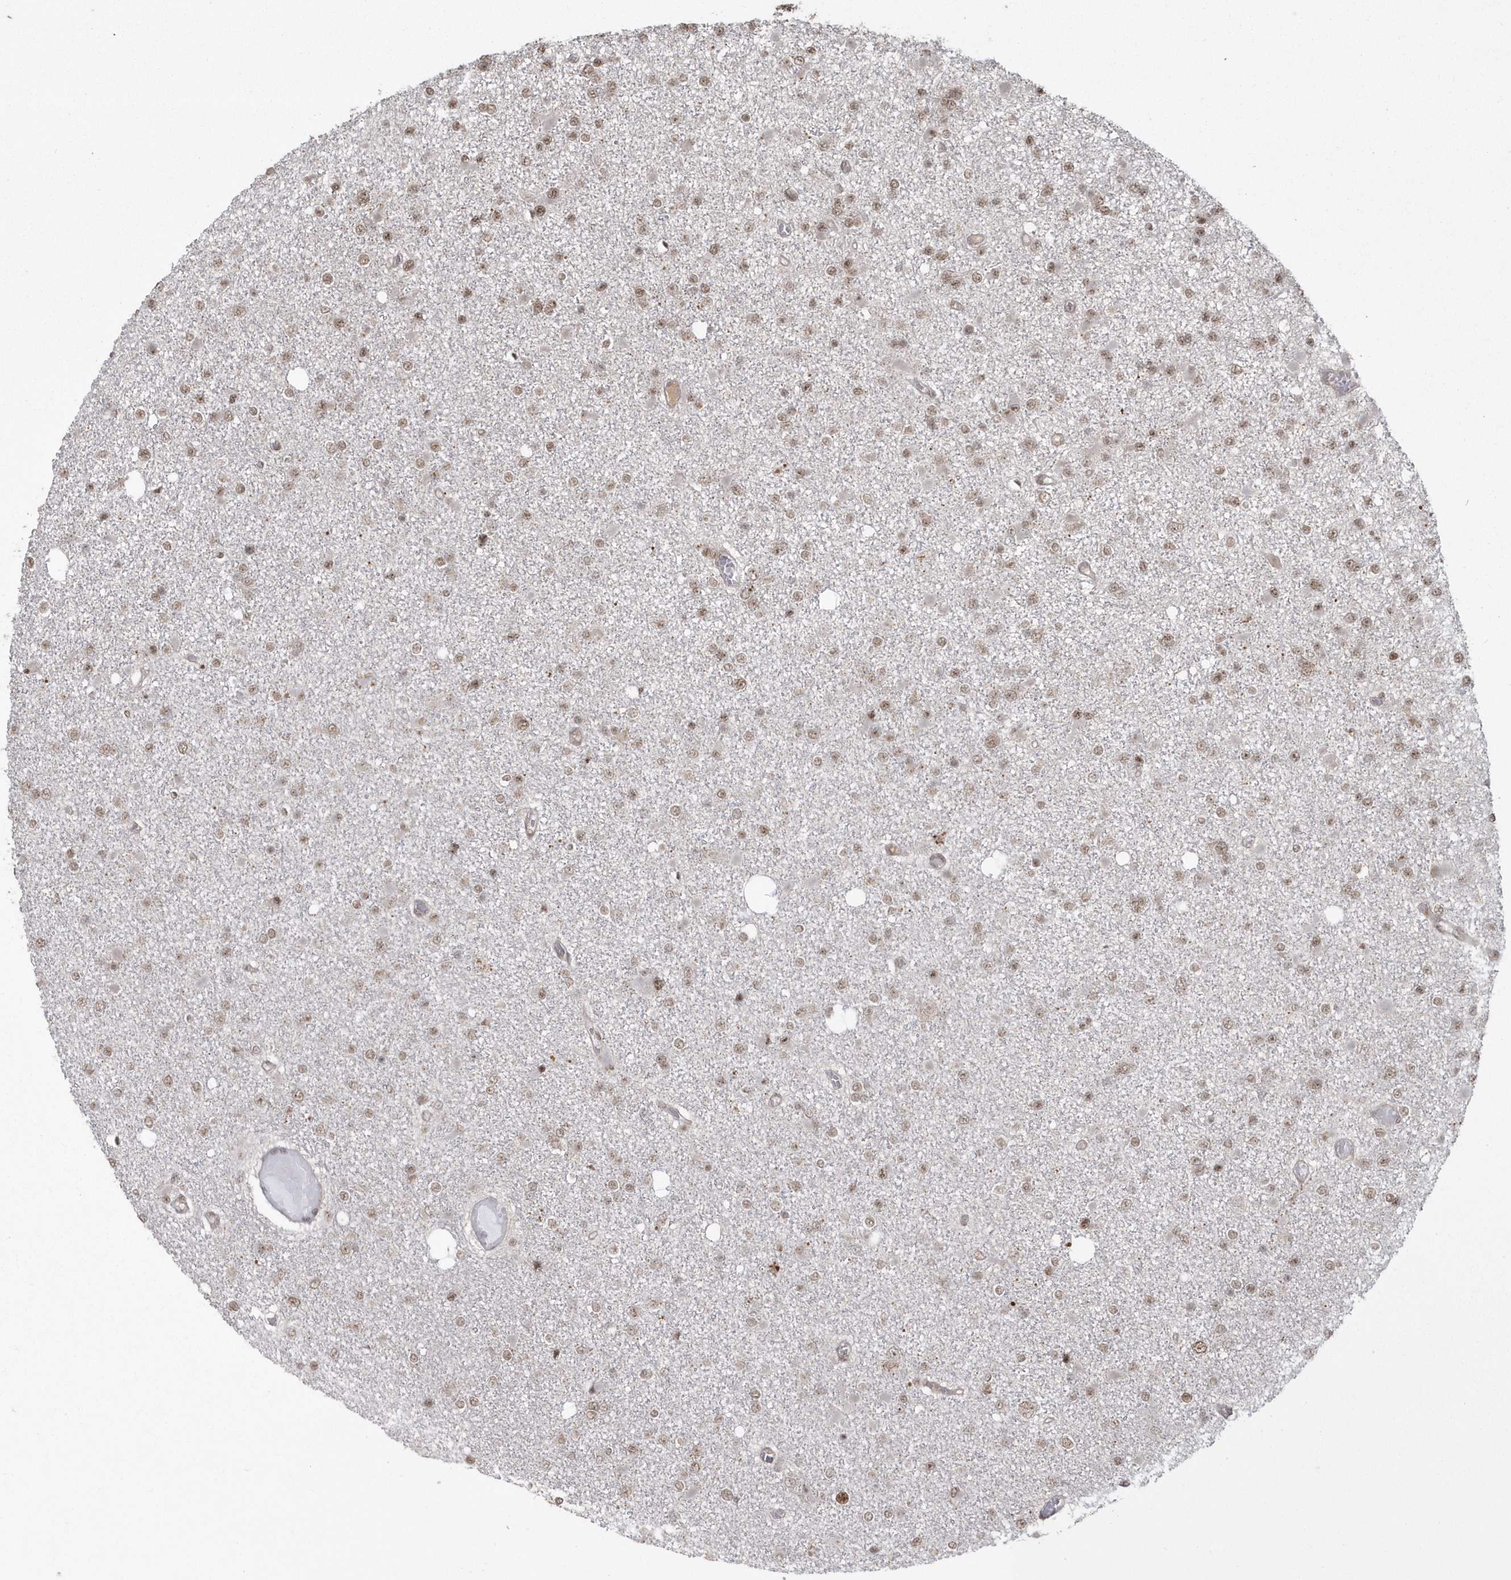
{"staining": {"intensity": "weak", "quantity": ">75%", "location": "nuclear"}, "tissue": "glioma", "cell_type": "Tumor cells", "image_type": "cancer", "snomed": [{"axis": "morphology", "description": "Glioma, malignant, Low grade"}, {"axis": "topography", "description": "Brain"}], "caption": "This is an image of IHC staining of malignant glioma (low-grade), which shows weak positivity in the nuclear of tumor cells.", "gene": "EPB41L4A", "patient": {"sex": "female", "age": 22}}